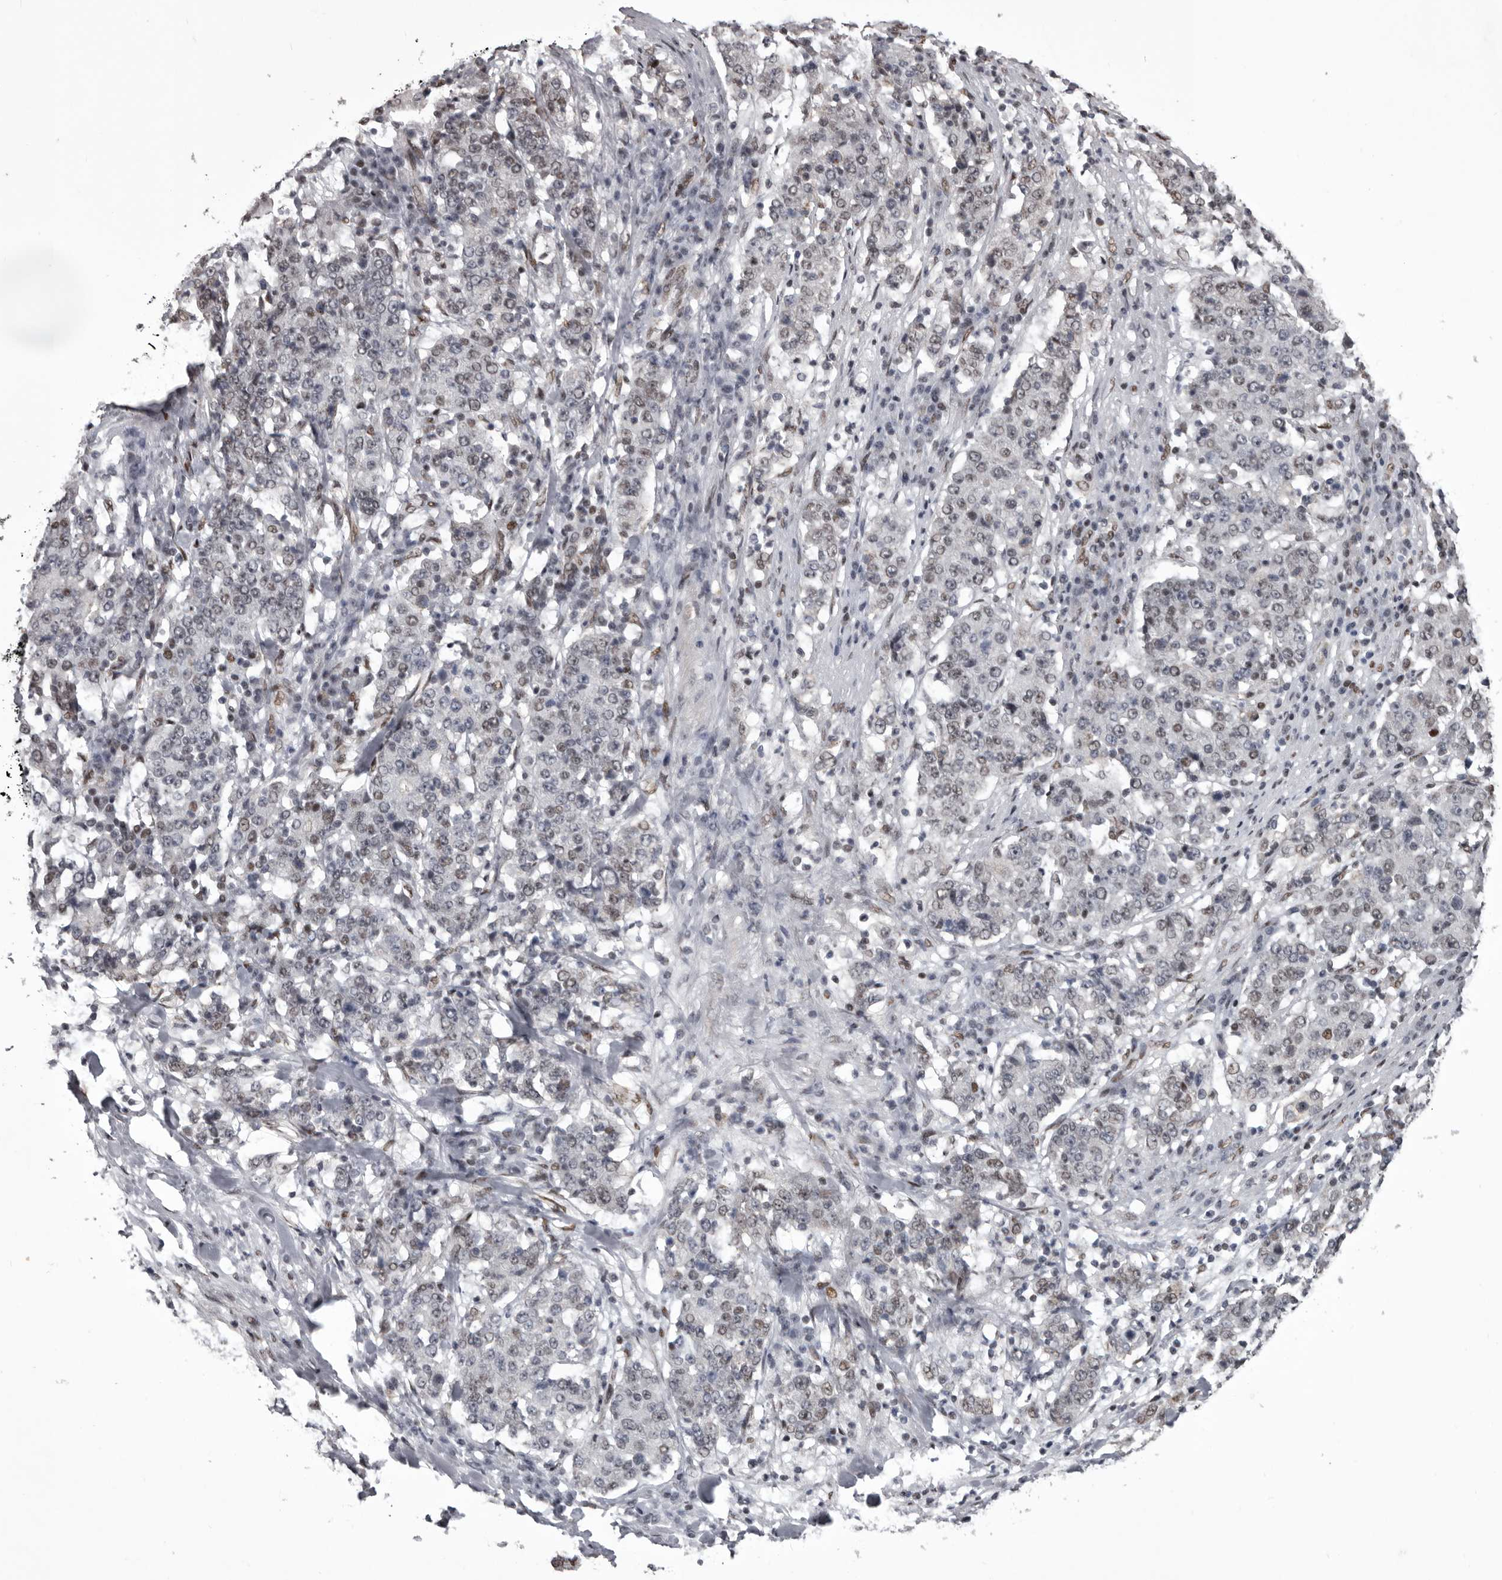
{"staining": {"intensity": "weak", "quantity": "25%-75%", "location": "nuclear"}, "tissue": "stomach cancer", "cell_type": "Tumor cells", "image_type": "cancer", "snomed": [{"axis": "morphology", "description": "Adenocarcinoma, NOS"}, {"axis": "topography", "description": "Stomach"}], "caption": "Stomach cancer (adenocarcinoma) stained for a protein (brown) exhibits weak nuclear positive staining in approximately 25%-75% of tumor cells.", "gene": "NUMA1", "patient": {"sex": "male", "age": 59}}